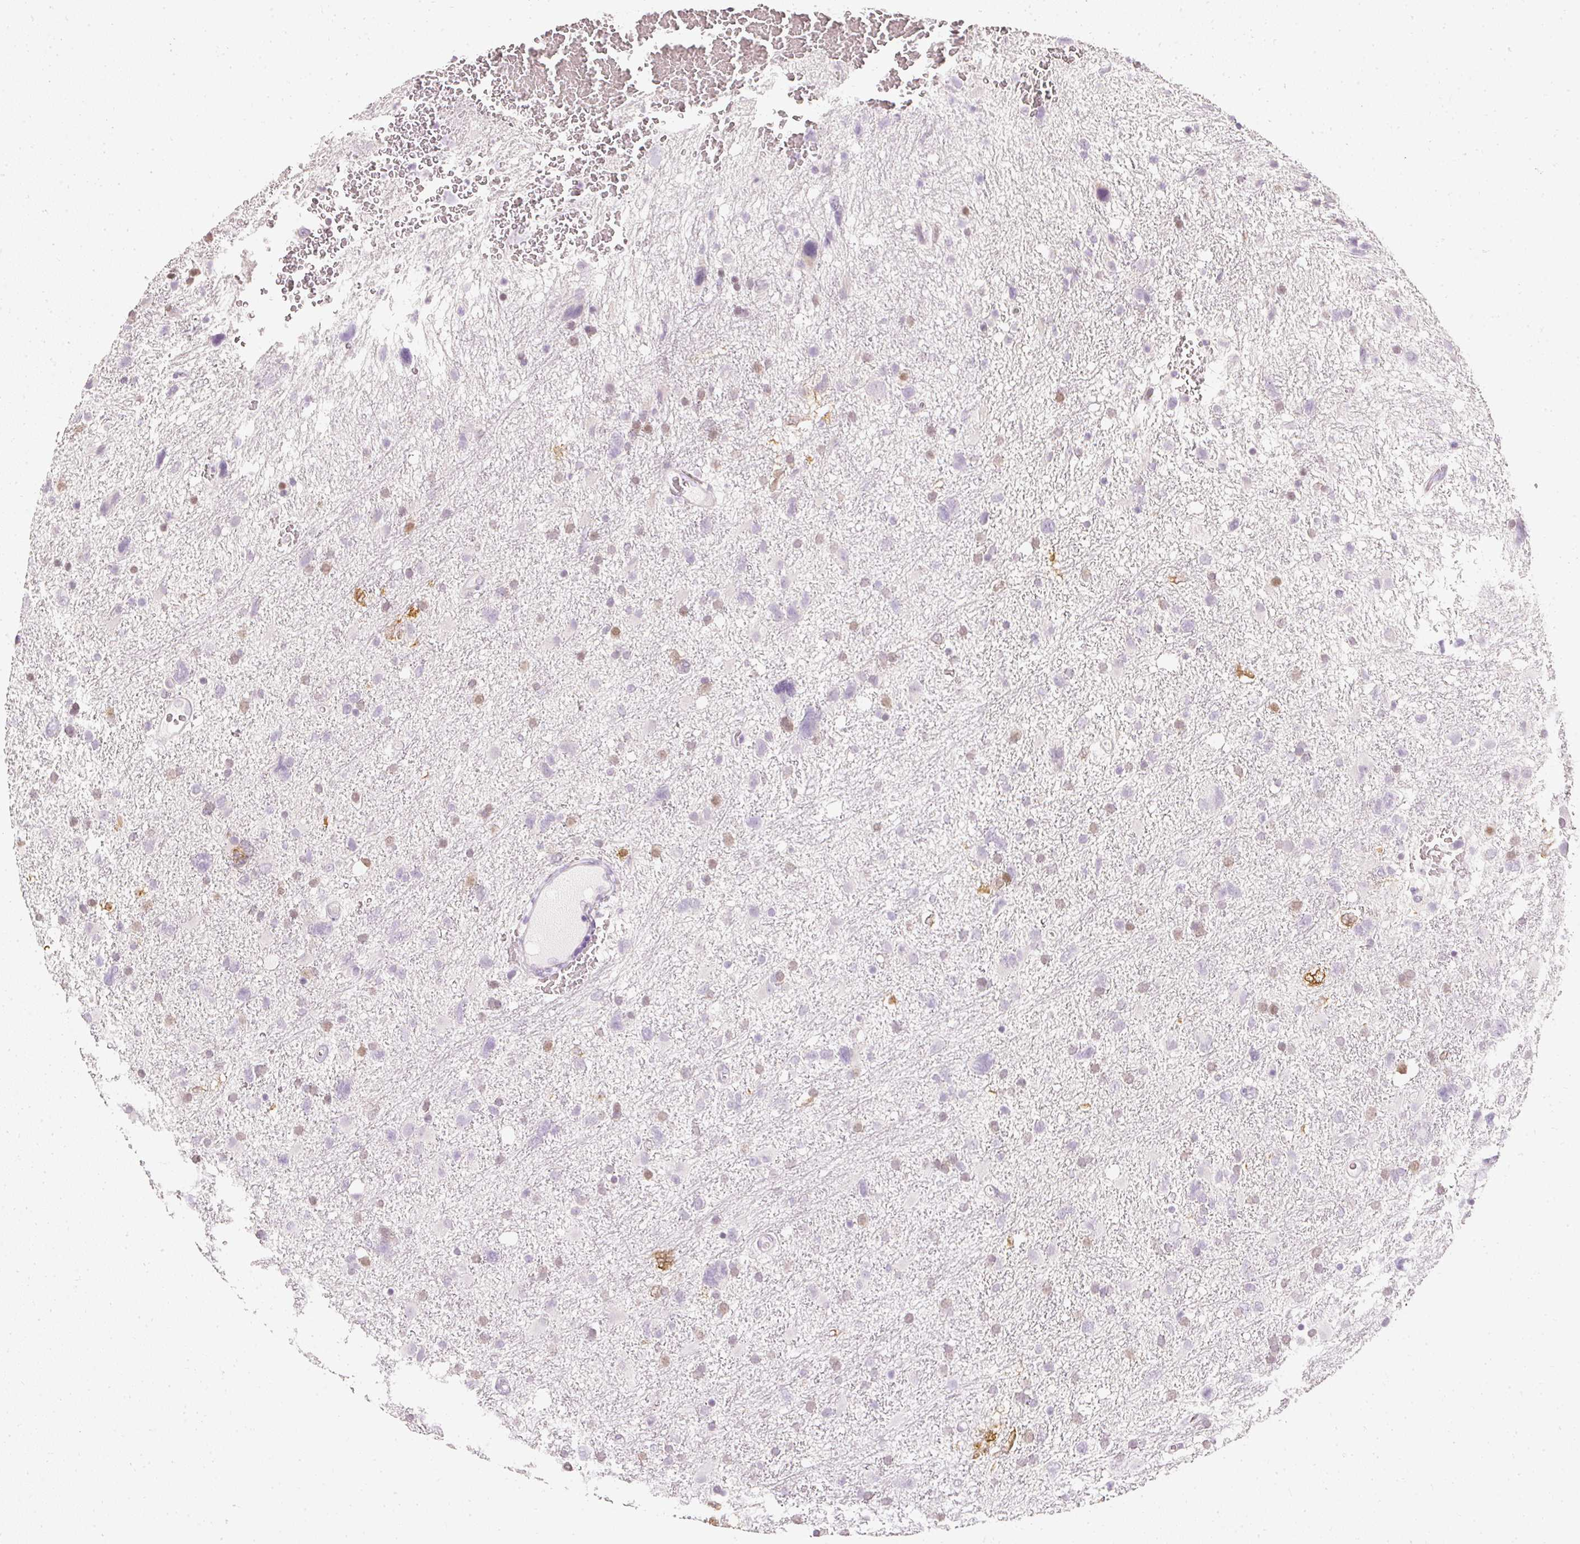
{"staining": {"intensity": "moderate", "quantity": "<25%", "location": "cytoplasmic/membranous,nuclear"}, "tissue": "glioma", "cell_type": "Tumor cells", "image_type": "cancer", "snomed": [{"axis": "morphology", "description": "Glioma, malignant, High grade"}, {"axis": "topography", "description": "Brain"}], "caption": "Immunohistochemical staining of human glioma reveals low levels of moderate cytoplasmic/membranous and nuclear protein positivity in about <25% of tumor cells. Using DAB (3,3'-diaminobenzidine) (brown) and hematoxylin (blue) stains, captured at high magnification using brightfield microscopy.", "gene": "ELAVL3", "patient": {"sex": "male", "age": 61}}